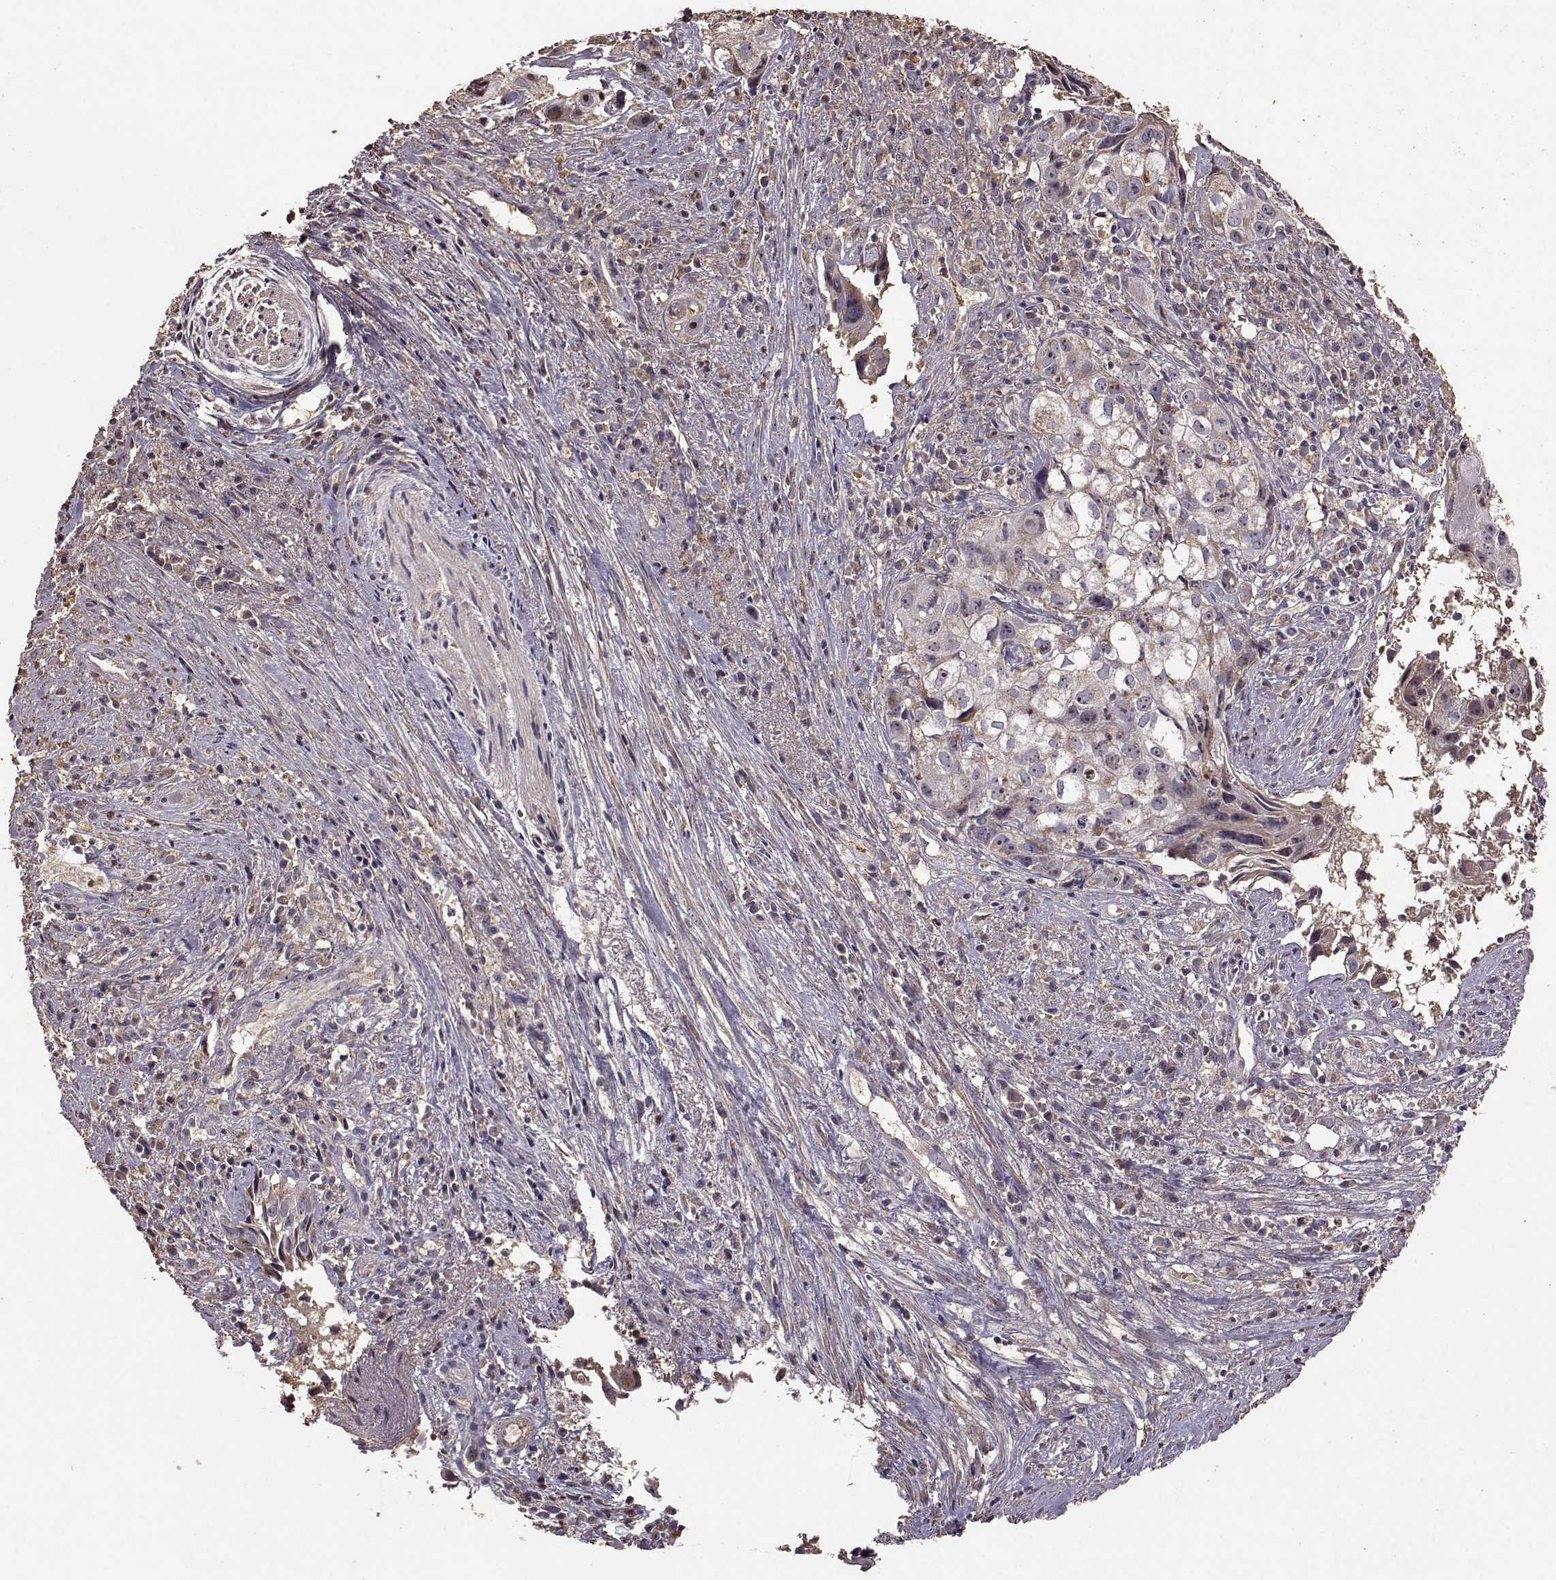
{"staining": {"intensity": "moderate", "quantity": "<25%", "location": "cytoplasmic/membranous"}, "tissue": "cervical cancer", "cell_type": "Tumor cells", "image_type": "cancer", "snomed": [{"axis": "morphology", "description": "Squamous cell carcinoma, NOS"}, {"axis": "topography", "description": "Cervix"}], "caption": "Immunohistochemistry (IHC) staining of cervical squamous cell carcinoma, which demonstrates low levels of moderate cytoplasmic/membranous staining in approximately <25% of tumor cells indicating moderate cytoplasmic/membranous protein staining. The staining was performed using DAB (brown) for protein detection and nuclei were counterstained in hematoxylin (blue).", "gene": "PTGES2", "patient": {"sex": "female", "age": 53}}